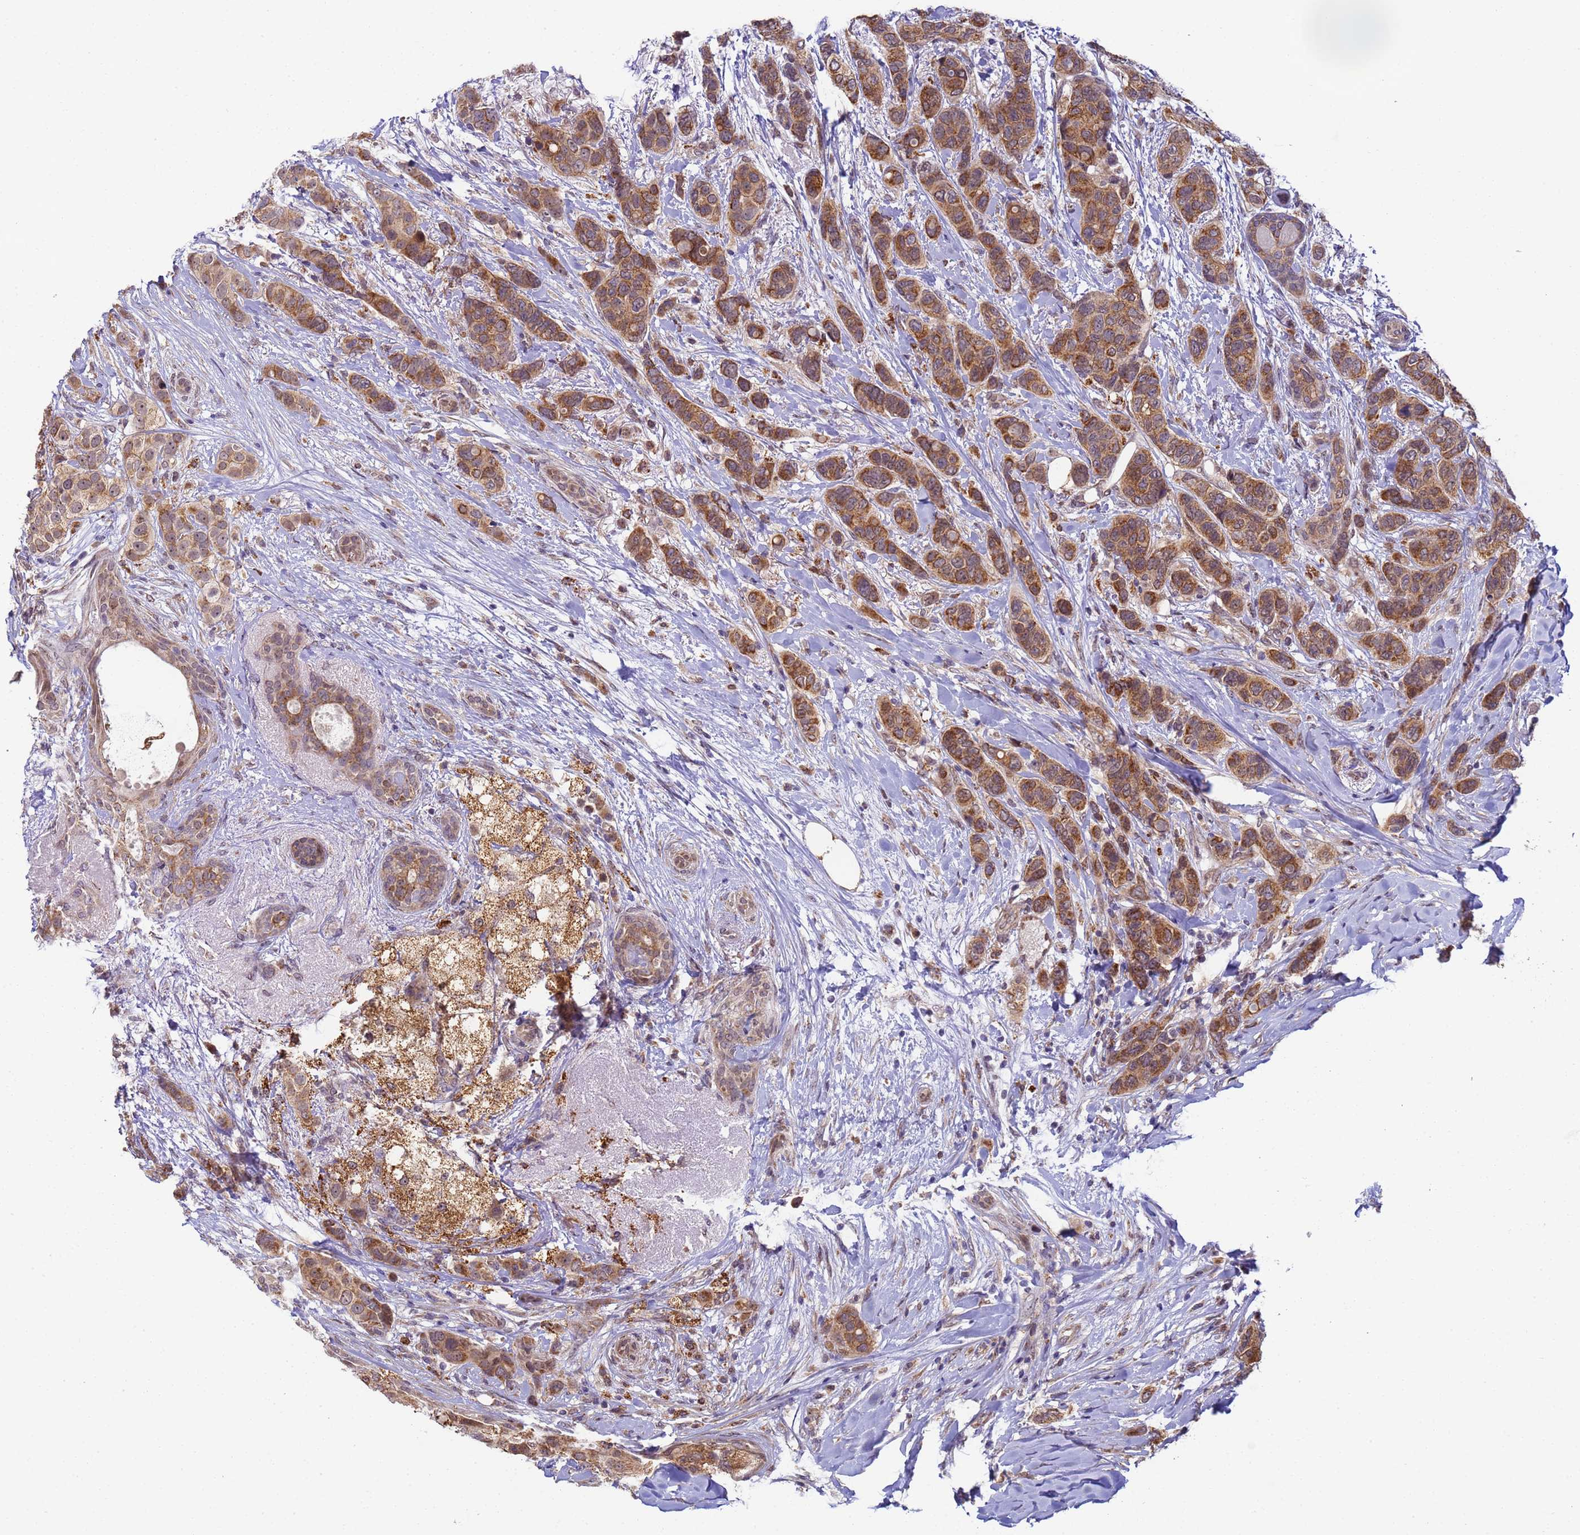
{"staining": {"intensity": "moderate", "quantity": ">75%", "location": "cytoplasmic/membranous"}, "tissue": "breast cancer", "cell_type": "Tumor cells", "image_type": "cancer", "snomed": [{"axis": "morphology", "description": "Lobular carcinoma"}, {"axis": "topography", "description": "Breast"}], "caption": "A micrograph of human breast lobular carcinoma stained for a protein displays moderate cytoplasmic/membranous brown staining in tumor cells.", "gene": "RAPGEF3", "patient": {"sex": "female", "age": 51}}